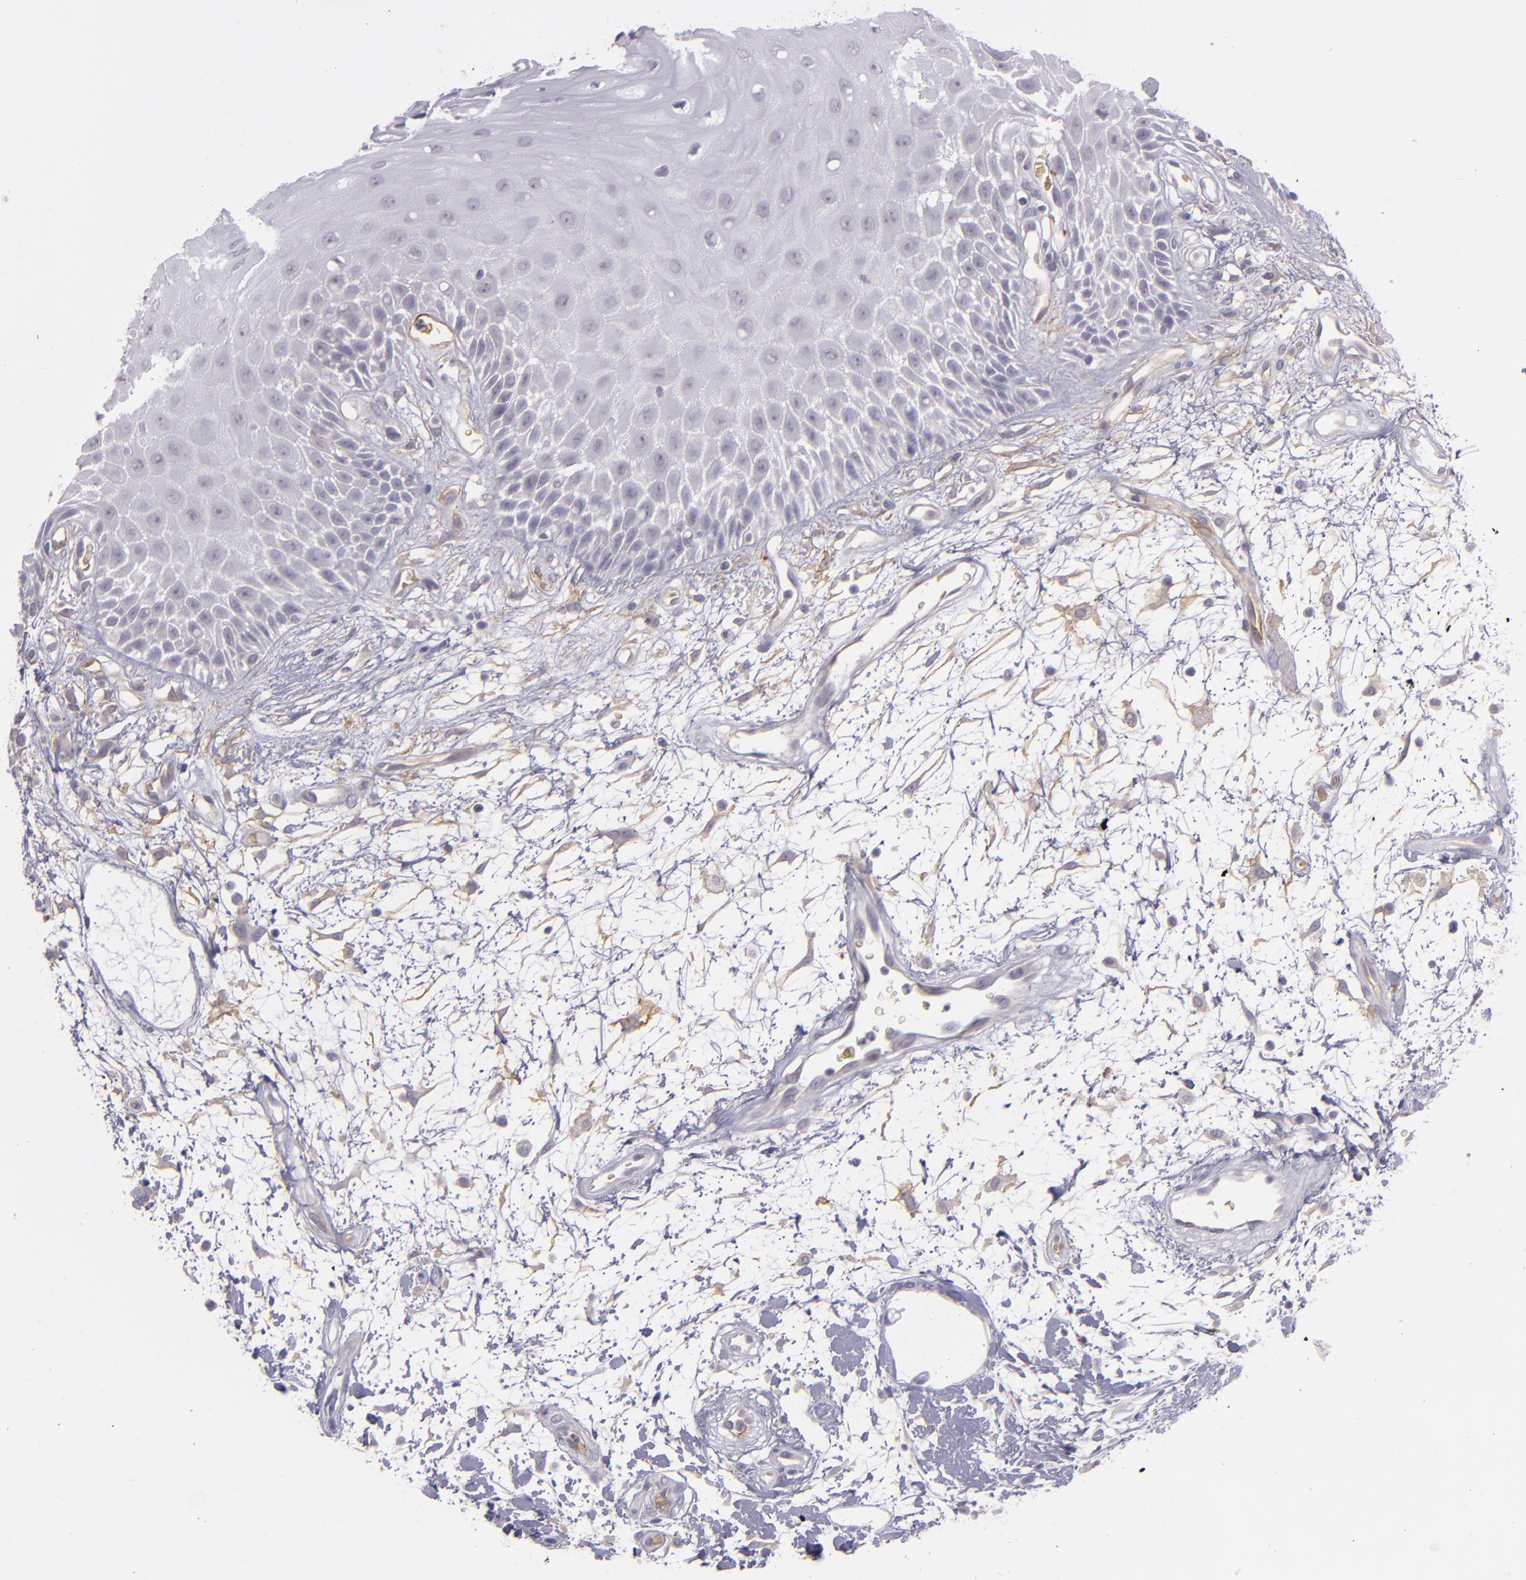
{"staining": {"intensity": "negative", "quantity": "none", "location": "none"}, "tissue": "oral mucosa", "cell_type": "Squamous epithelial cells", "image_type": "normal", "snomed": [{"axis": "morphology", "description": "Normal tissue, NOS"}, {"axis": "morphology", "description": "Squamous cell carcinoma, NOS"}, {"axis": "topography", "description": "Skeletal muscle"}, {"axis": "topography", "description": "Oral tissue"}, {"axis": "topography", "description": "Head-Neck"}], "caption": "Immunohistochemical staining of benign human oral mucosa reveals no significant expression in squamous epithelial cells.", "gene": "ACE", "patient": {"sex": "female", "age": 84}}